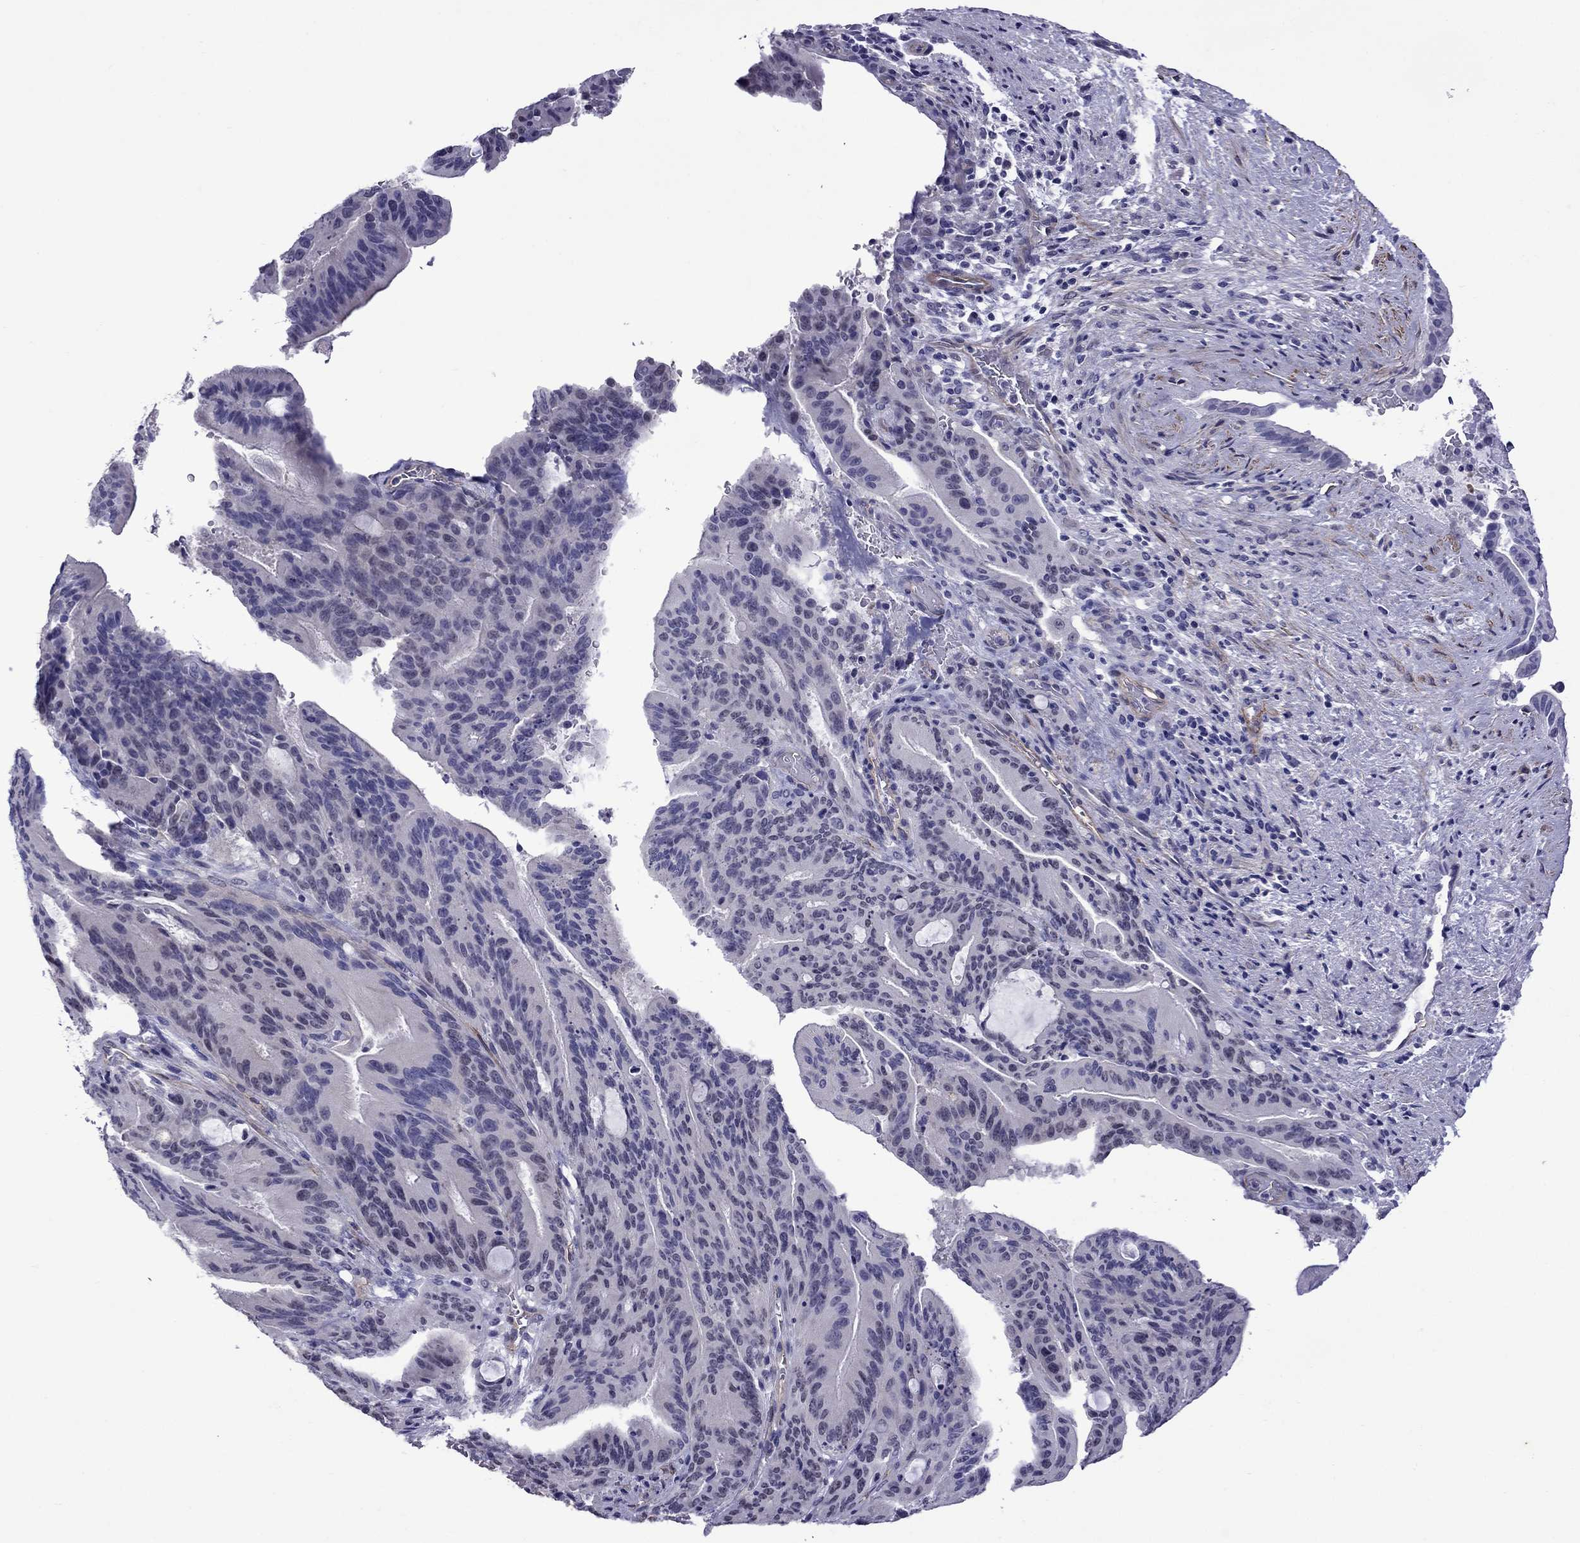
{"staining": {"intensity": "negative", "quantity": "none", "location": "none"}, "tissue": "liver cancer", "cell_type": "Tumor cells", "image_type": "cancer", "snomed": [{"axis": "morphology", "description": "Cholangiocarcinoma"}, {"axis": "topography", "description": "Liver"}], "caption": "Protein analysis of liver cholangiocarcinoma displays no significant positivity in tumor cells.", "gene": "CHRNA5", "patient": {"sex": "female", "age": 73}}